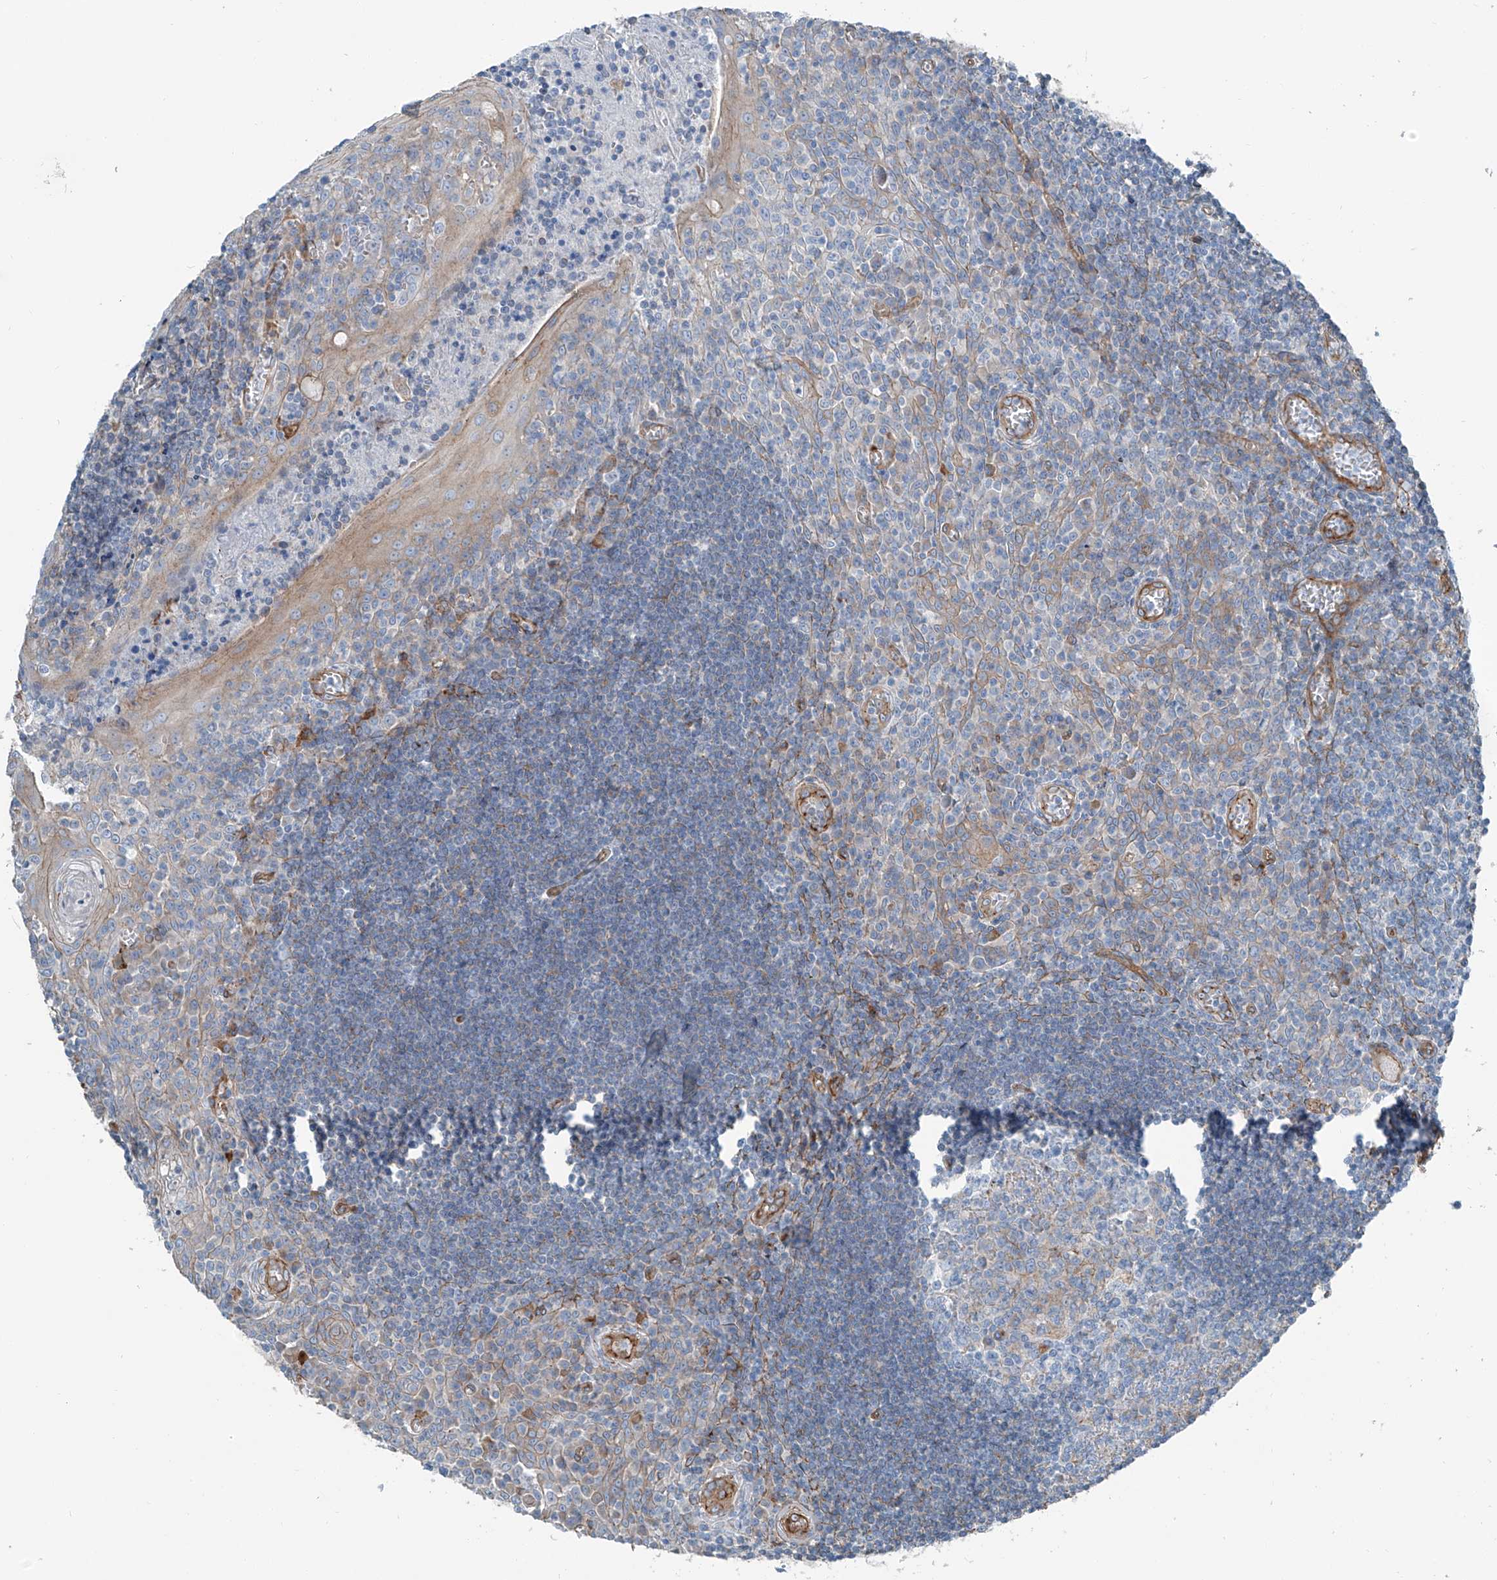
{"staining": {"intensity": "negative", "quantity": "none", "location": "none"}, "tissue": "tonsil", "cell_type": "Germinal center cells", "image_type": "normal", "snomed": [{"axis": "morphology", "description": "Normal tissue, NOS"}, {"axis": "topography", "description": "Tonsil"}], "caption": "DAB immunohistochemical staining of normal human tonsil shows no significant positivity in germinal center cells.", "gene": "THEMIS2", "patient": {"sex": "male", "age": 27}}